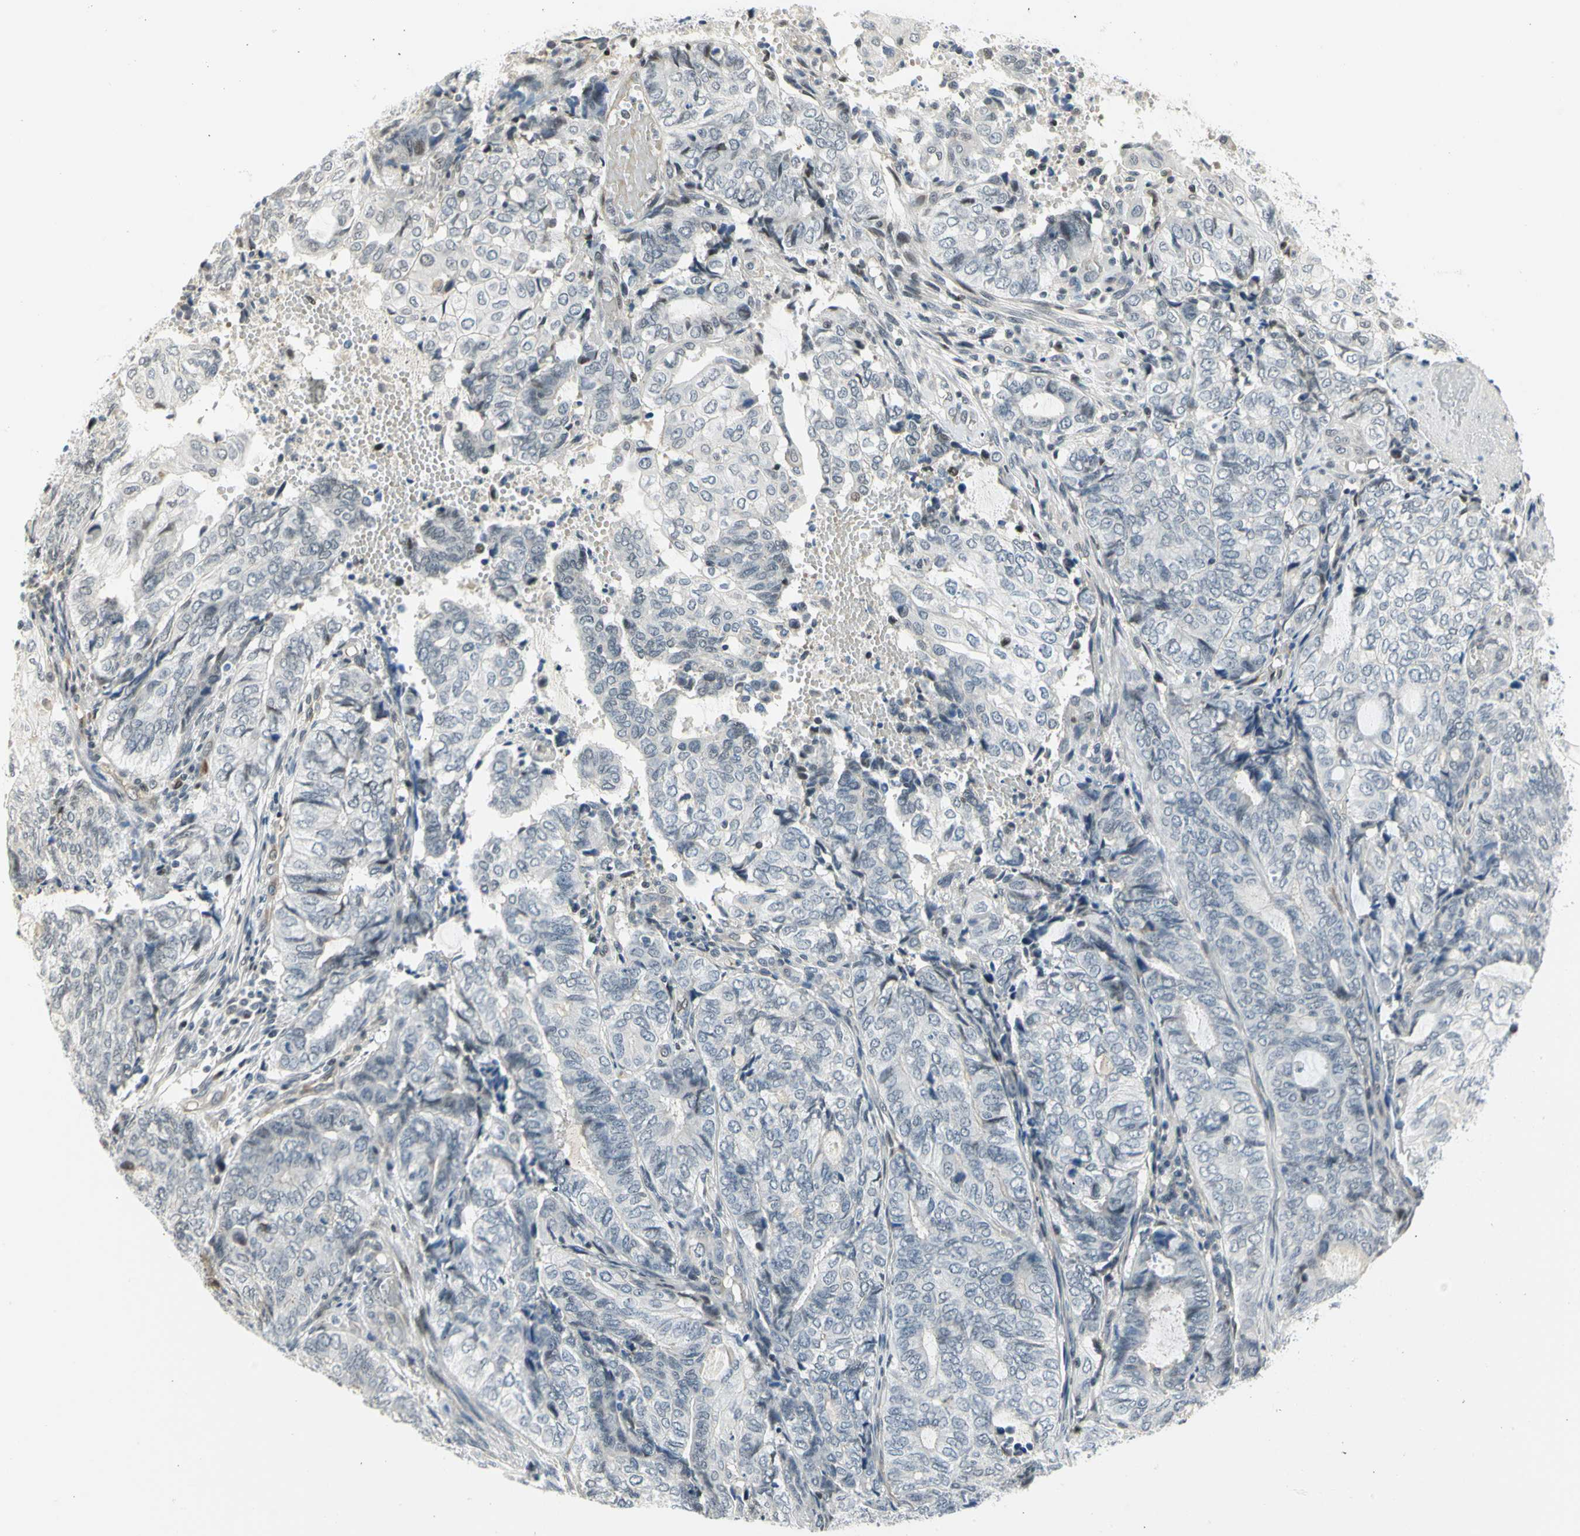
{"staining": {"intensity": "negative", "quantity": "none", "location": "none"}, "tissue": "endometrial cancer", "cell_type": "Tumor cells", "image_type": "cancer", "snomed": [{"axis": "morphology", "description": "Adenocarcinoma, NOS"}, {"axis": "topography", "description": "Uterus"}, {"axis": "topography", "description": "Endometrium"}], "caption": "This is an IHC photomicrograph of endometrial adenocarcinoma. There is no expression in tumor cells.", "gene": "IMPG2", "patient": {"sex": "female", "age": 70}}